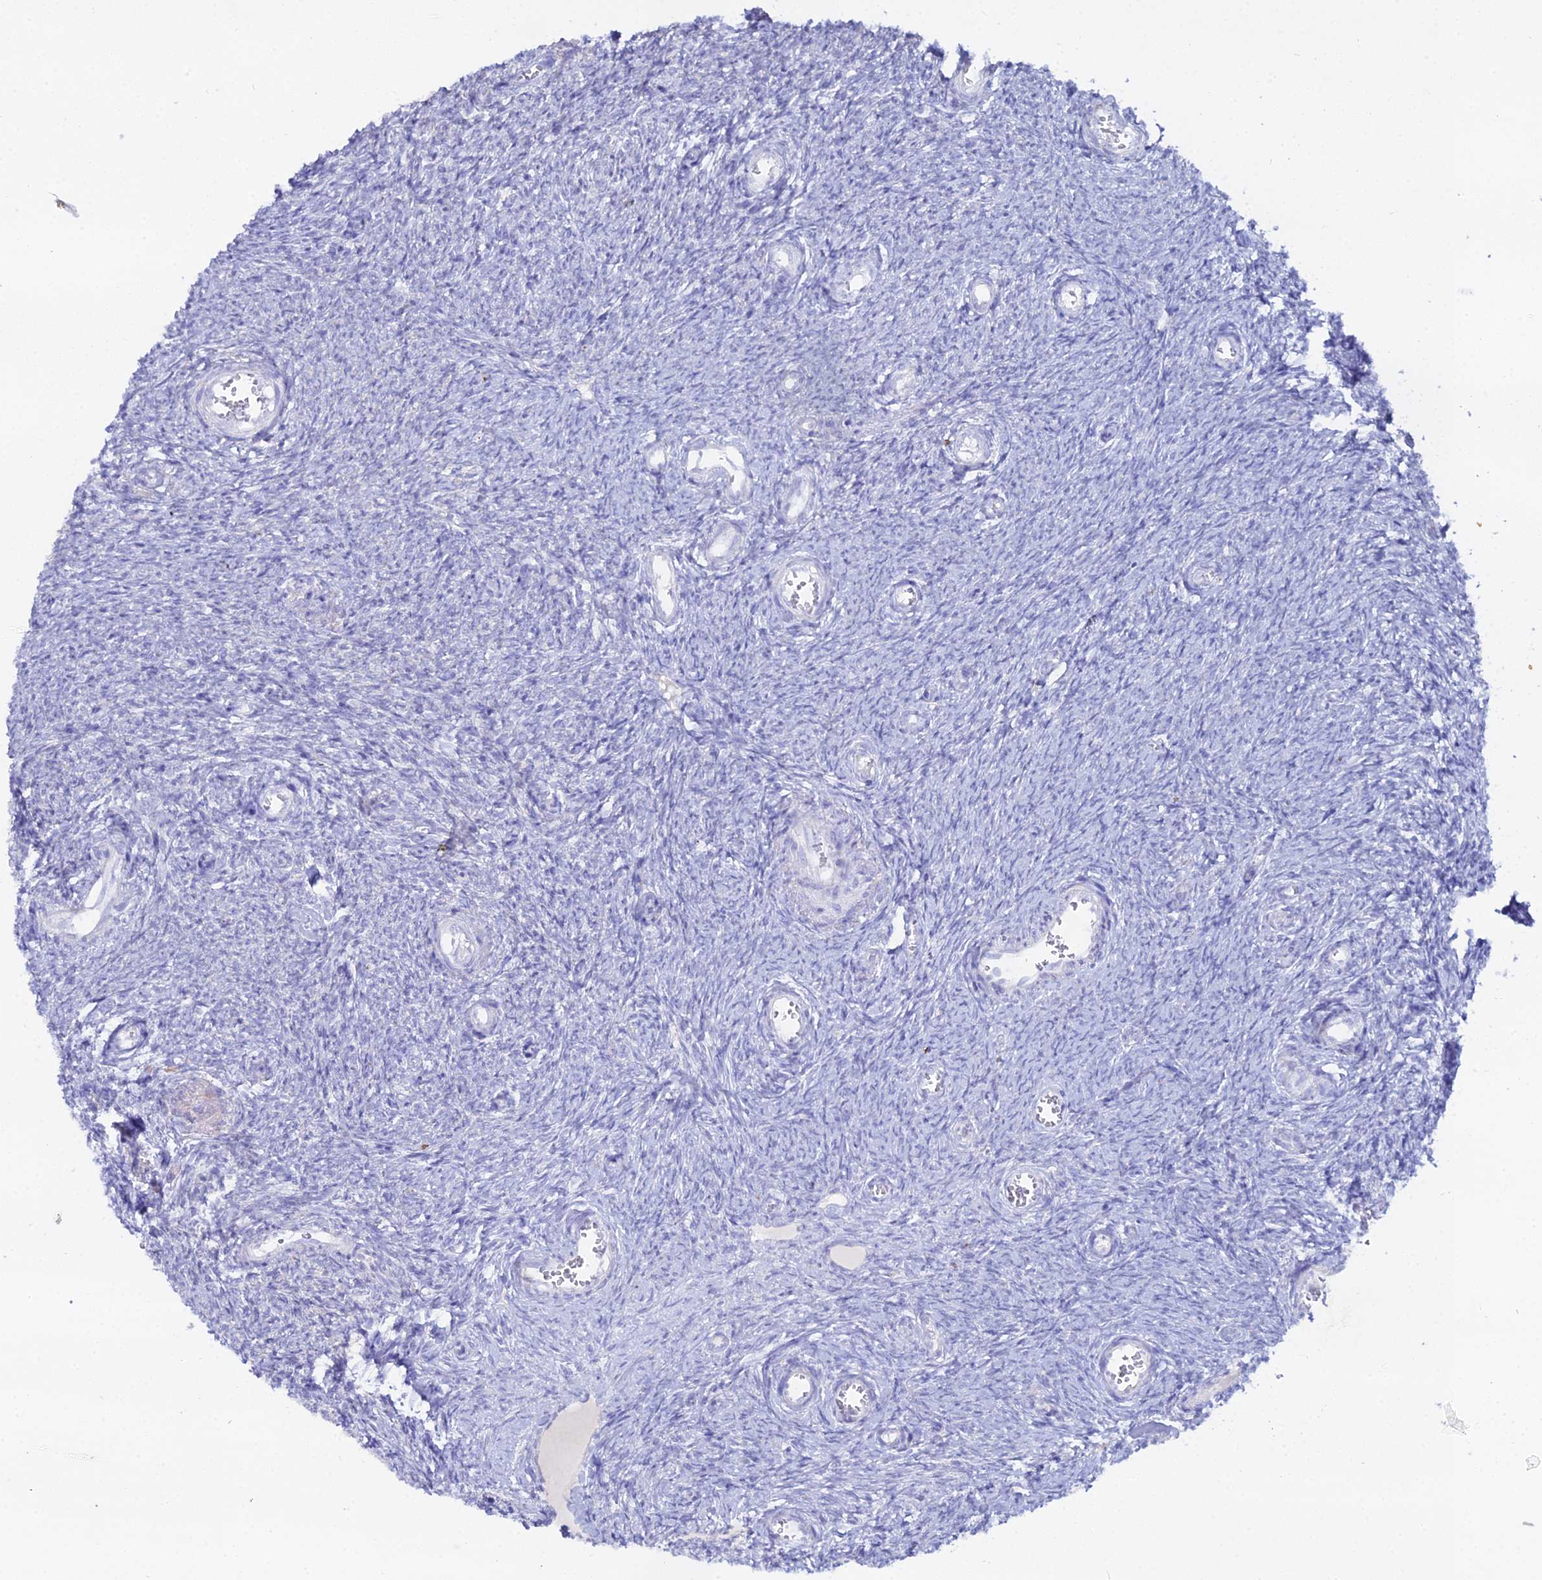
{"staining": {"intensity": "negative", "quantity": "none", "location": "none"}, "tissue": "ovary", "cell_type": "Follicle cells", "image_type": "normal", "snomed": [{"axis": "morphology", "description": "Normal tissue, NOS"}, {"axis": "topography", "description": "Ovary"}], "caption": "Immunohistochemistry of normal human ovary shows no expression in follicle cells. Nuclei are stained in blue.", "gene": "DHX34", "patient": {"sex": "female", "age": 44}}